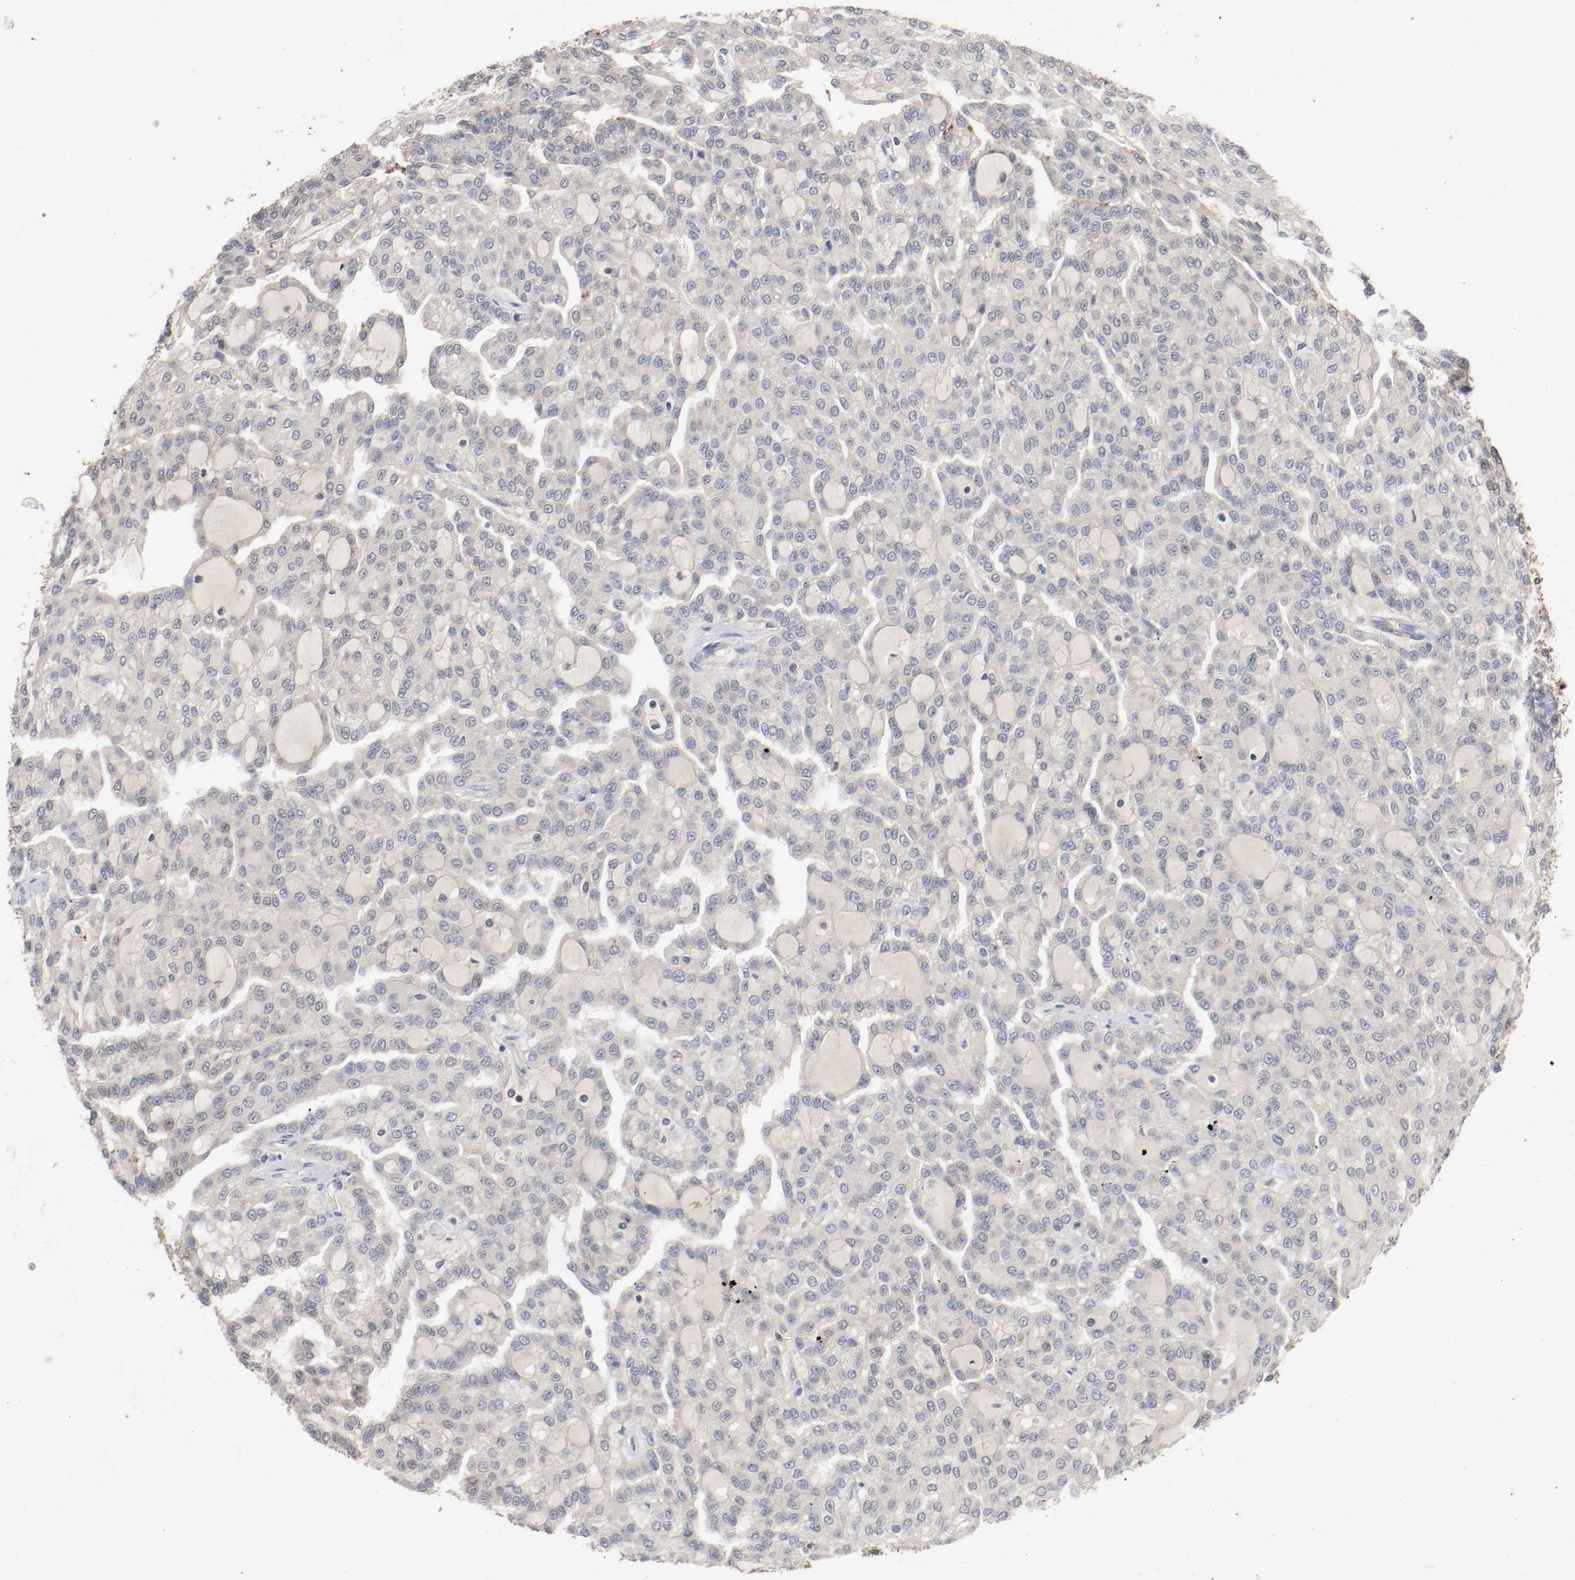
{"staining": {"intensity": "weak", "quantity": ">75%", "location": "cytoplasmic/membranous"}, "tissue": "renal cancer", "cell_type": "Tumor cells", "image_type": "cancer", "snomed": [{"axis": "morphology", "description": "Adenocarcinoma, NOS"}, {"axis": "topography", "description": "Kidney"}], "caption": "Human renal cancer (adenocarcinoma) stained with a protein marker exhibits weak staining in tumor cells.", "gene": "REN", "patient": {"sex": "male", "age": 63}}